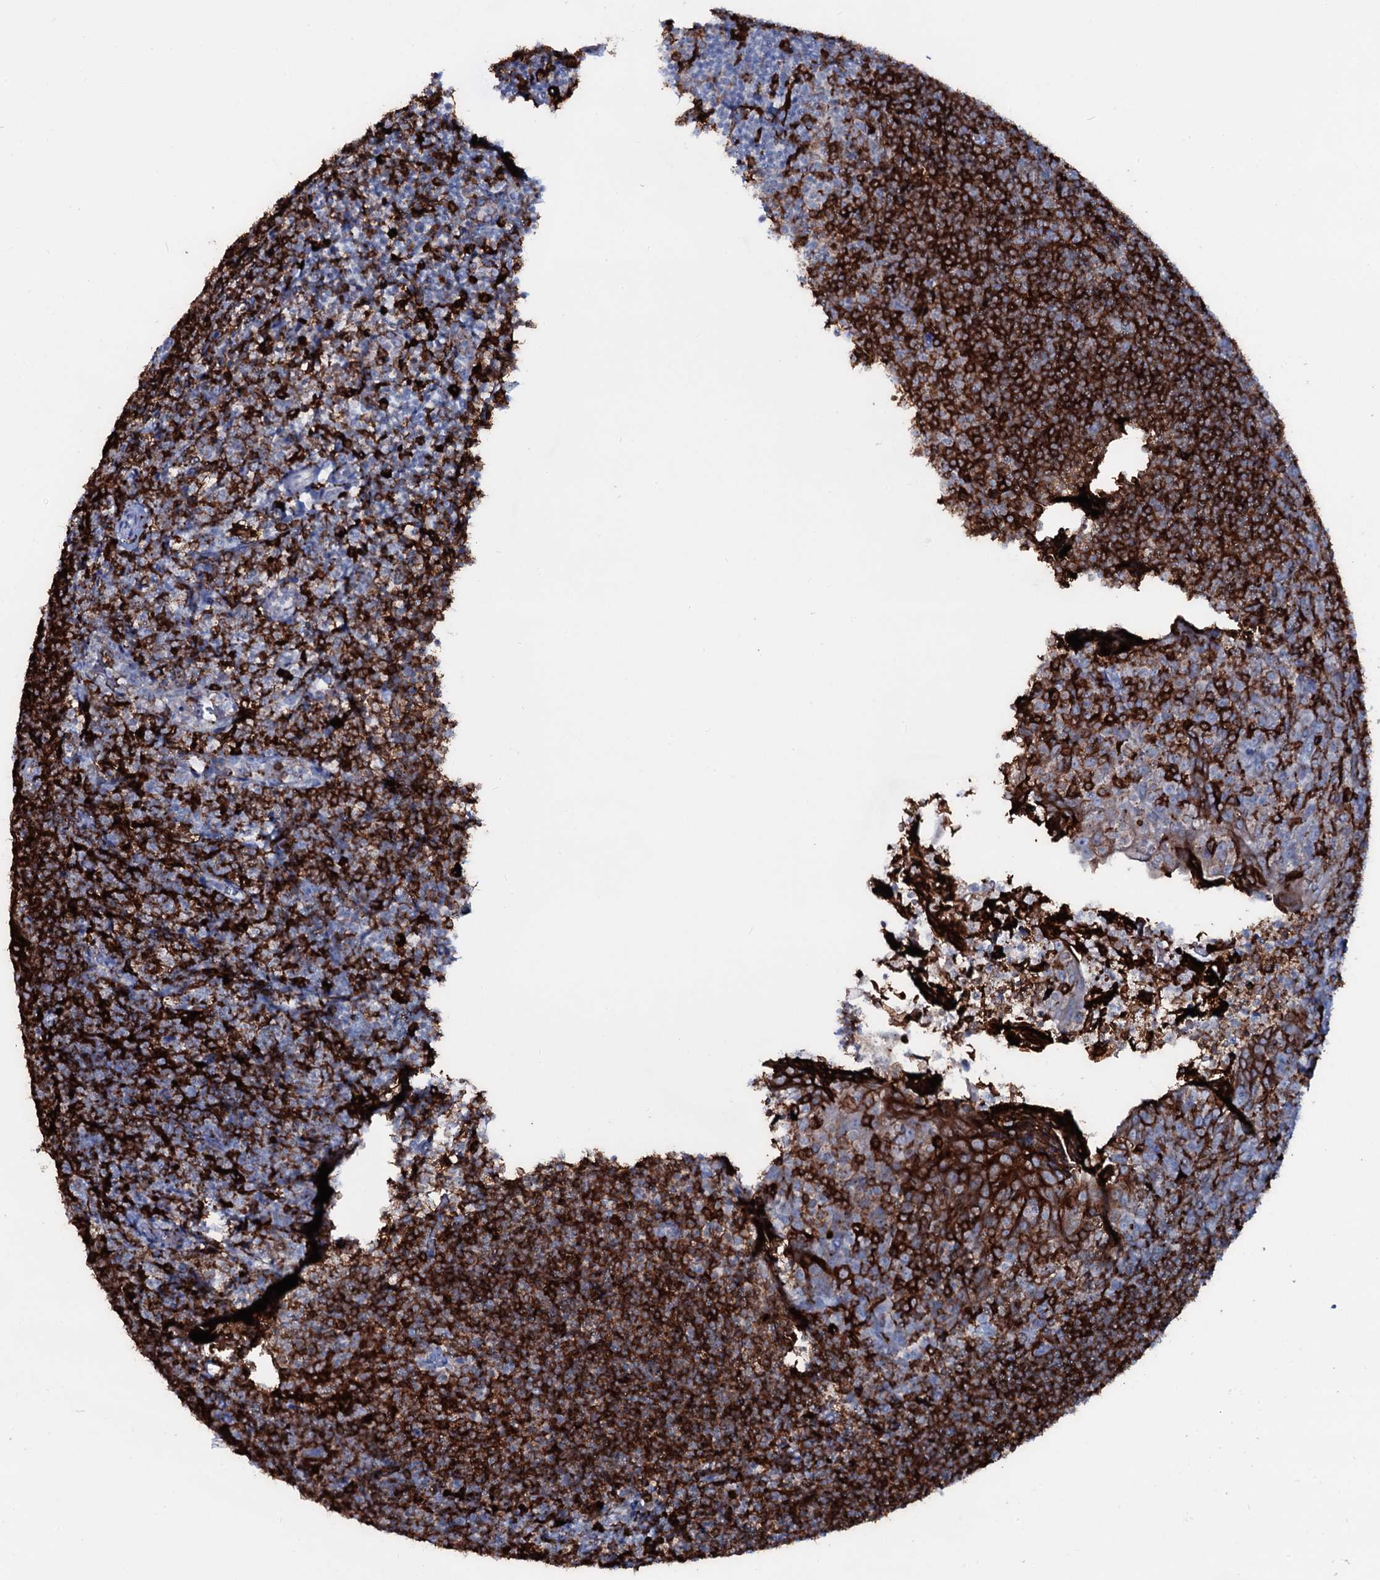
{"staining": {"intensity": "strong", "quantity": ">75%", "location": "cytoplasmic/membranous"}, "tissue": "tonsil", "cell_type": "Germinal center cells", "image_type": "normal", "snomed": [{"axis": "morphology", "description": "Normal tissue, NOS"}, {"axis": "topography", "description": "Tonsil"}], "caption": "Immunohistochemistry (IHC) (DAB) staining of unremarkable tonsil displays strong cytoplasmic/membranous protein expression in about >75% of germinal center cells.", "gene": "OSBPL2", "patient": {"sex": "female", "age": 10}}